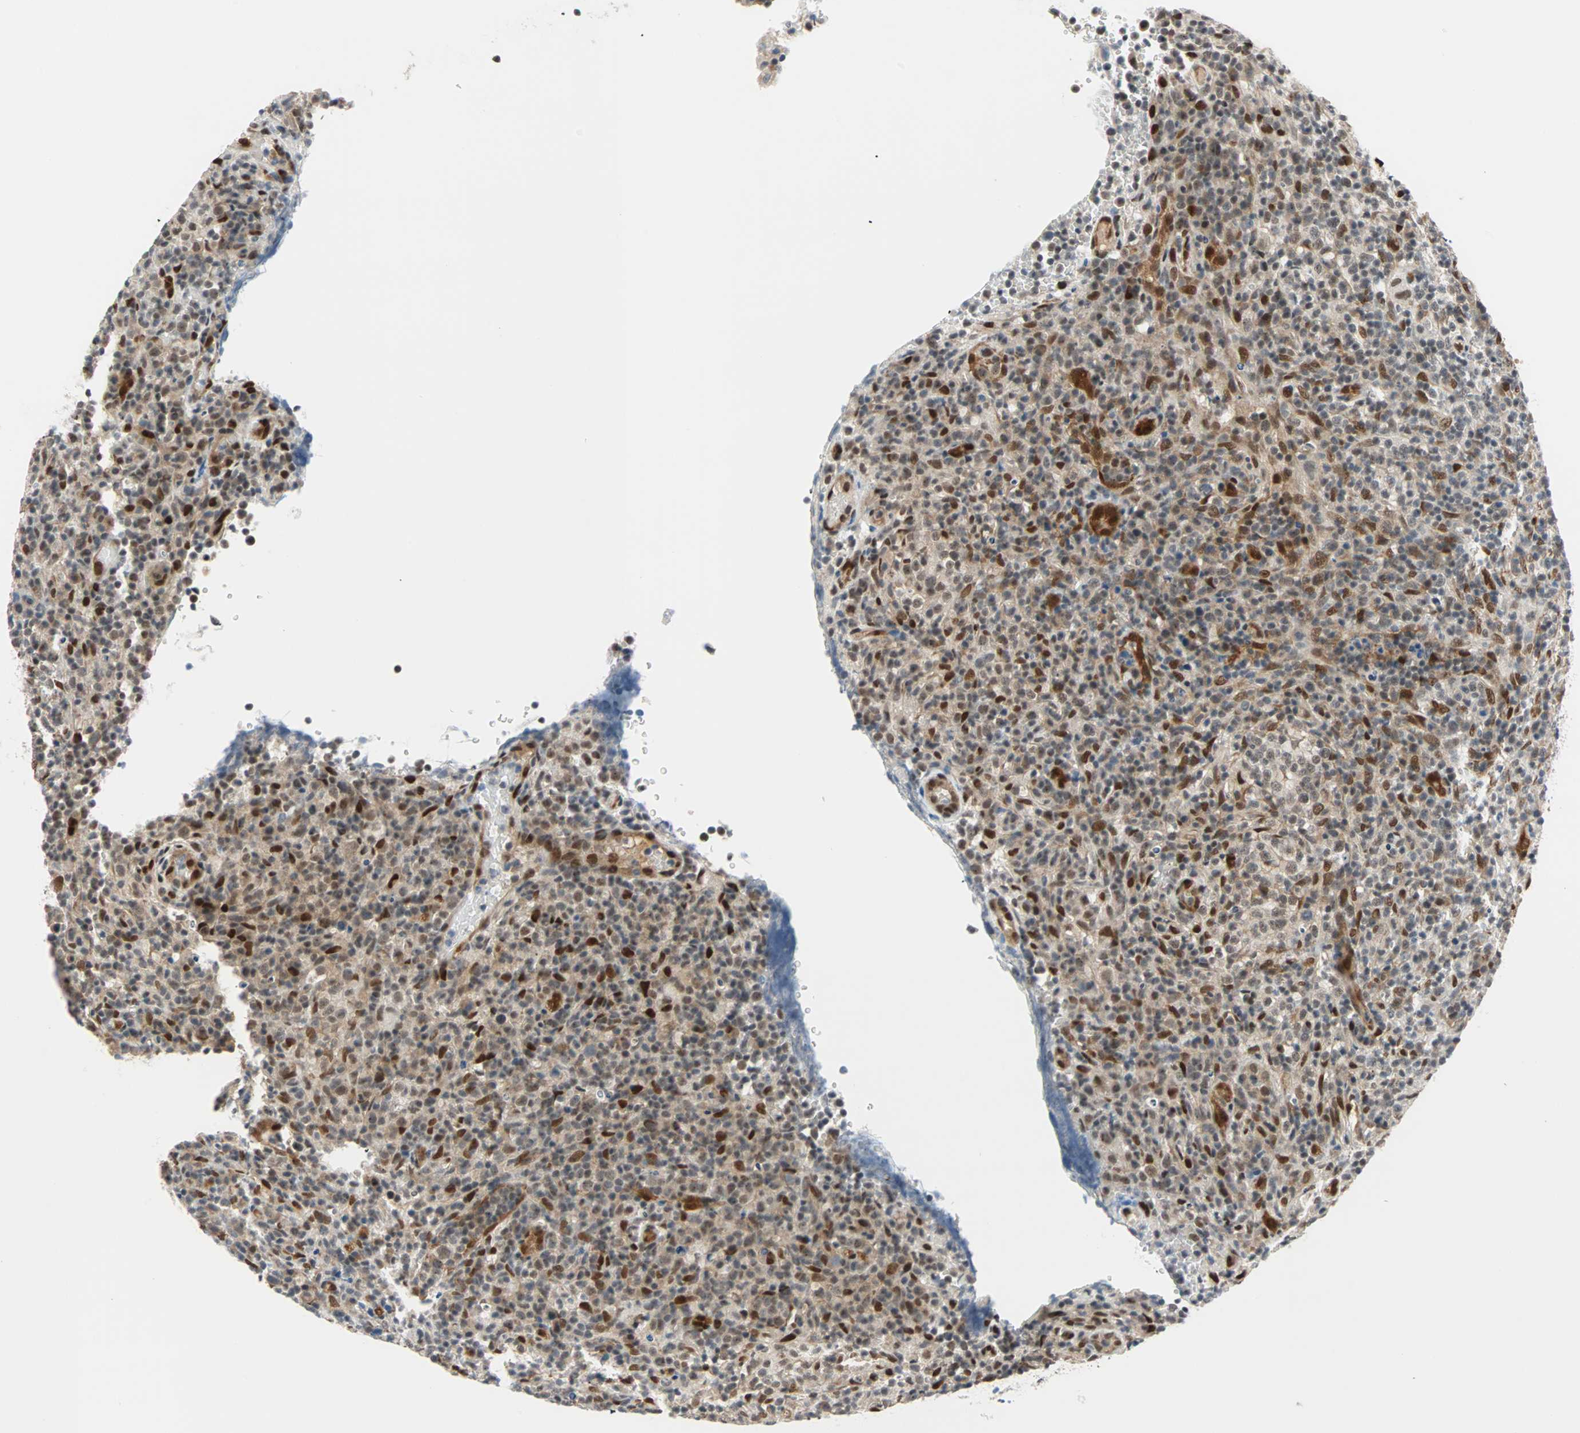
{"staining": {"intensity": "strong", "quantity": ">75%", "location": "cytoplasmic/membranous,nuclear"}, "tissue": "lymphoma", "cell_type": "Tumor cells", "image_type": "cancer", "snomed": [{"axis": "morphology", "description": "Malignant lymphoma, non-Hodgkin's type, High grade"}, {"axis": "topography", "description": "Lymph node"}], "caption": "Human lymphoma stained with a brown dye reveals strong cytoplasmic/membranous and nuclear positive staining in about >75% of tumor cells.", "gene": "WWTR1", "patient": {"sex": "female", "age": 76}}